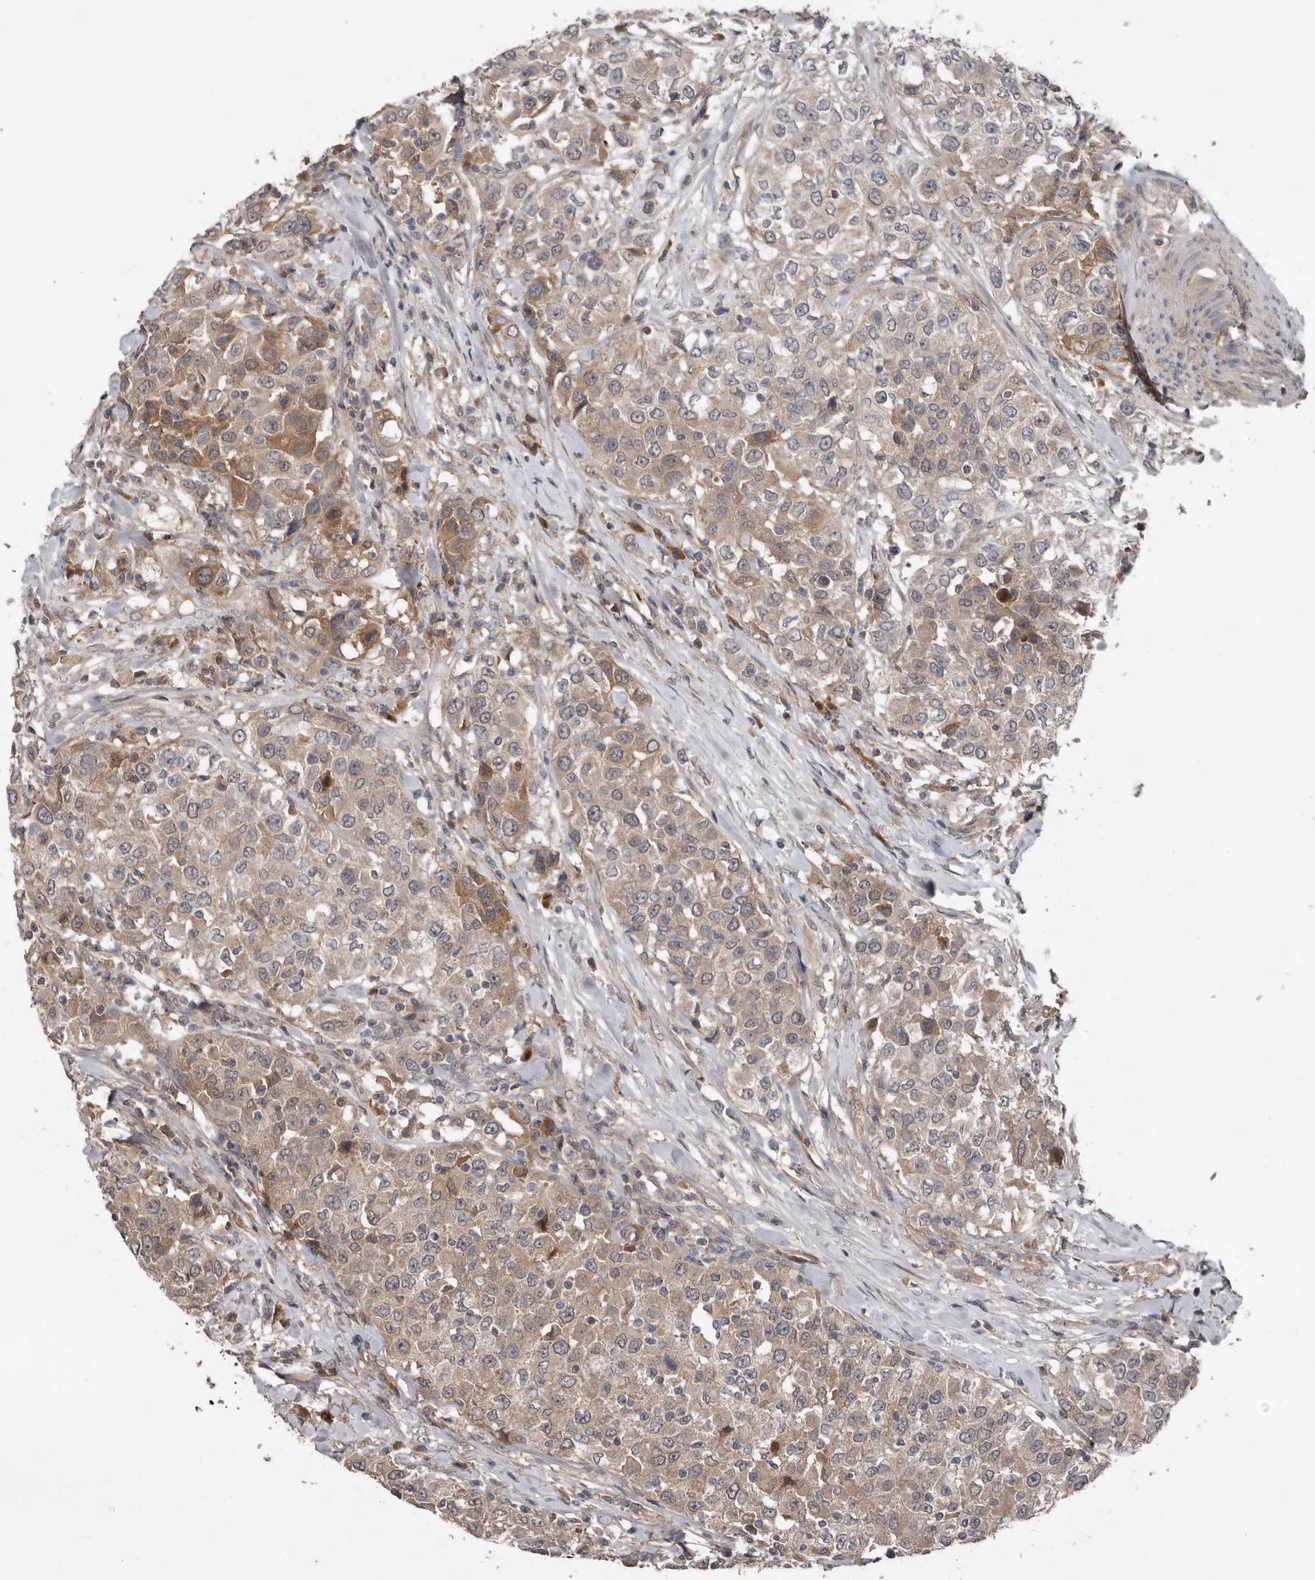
{"staining": {"intensity": "weak", "quantity": ">75%", "location": "cytoplasmic/membranous"}, "tissue": "urothelial cancer", "cell_type": "Tumor cells", "image_type": "cancer", "snomed": [{"axis": "morphology", "description": "Urothelial carcinoma, High grade"}, {"axis": "topography", "description": "Urinary bladder"}], "caption": "The histopathology image demonstrates a brown stain indicating the presence of a protein in the cytoplasmic/membranous of tumor cells in urothelial carcinoma (high-grade).", "gene": "DNAJB4", "patient": {"sex": "female", "age": 80}}